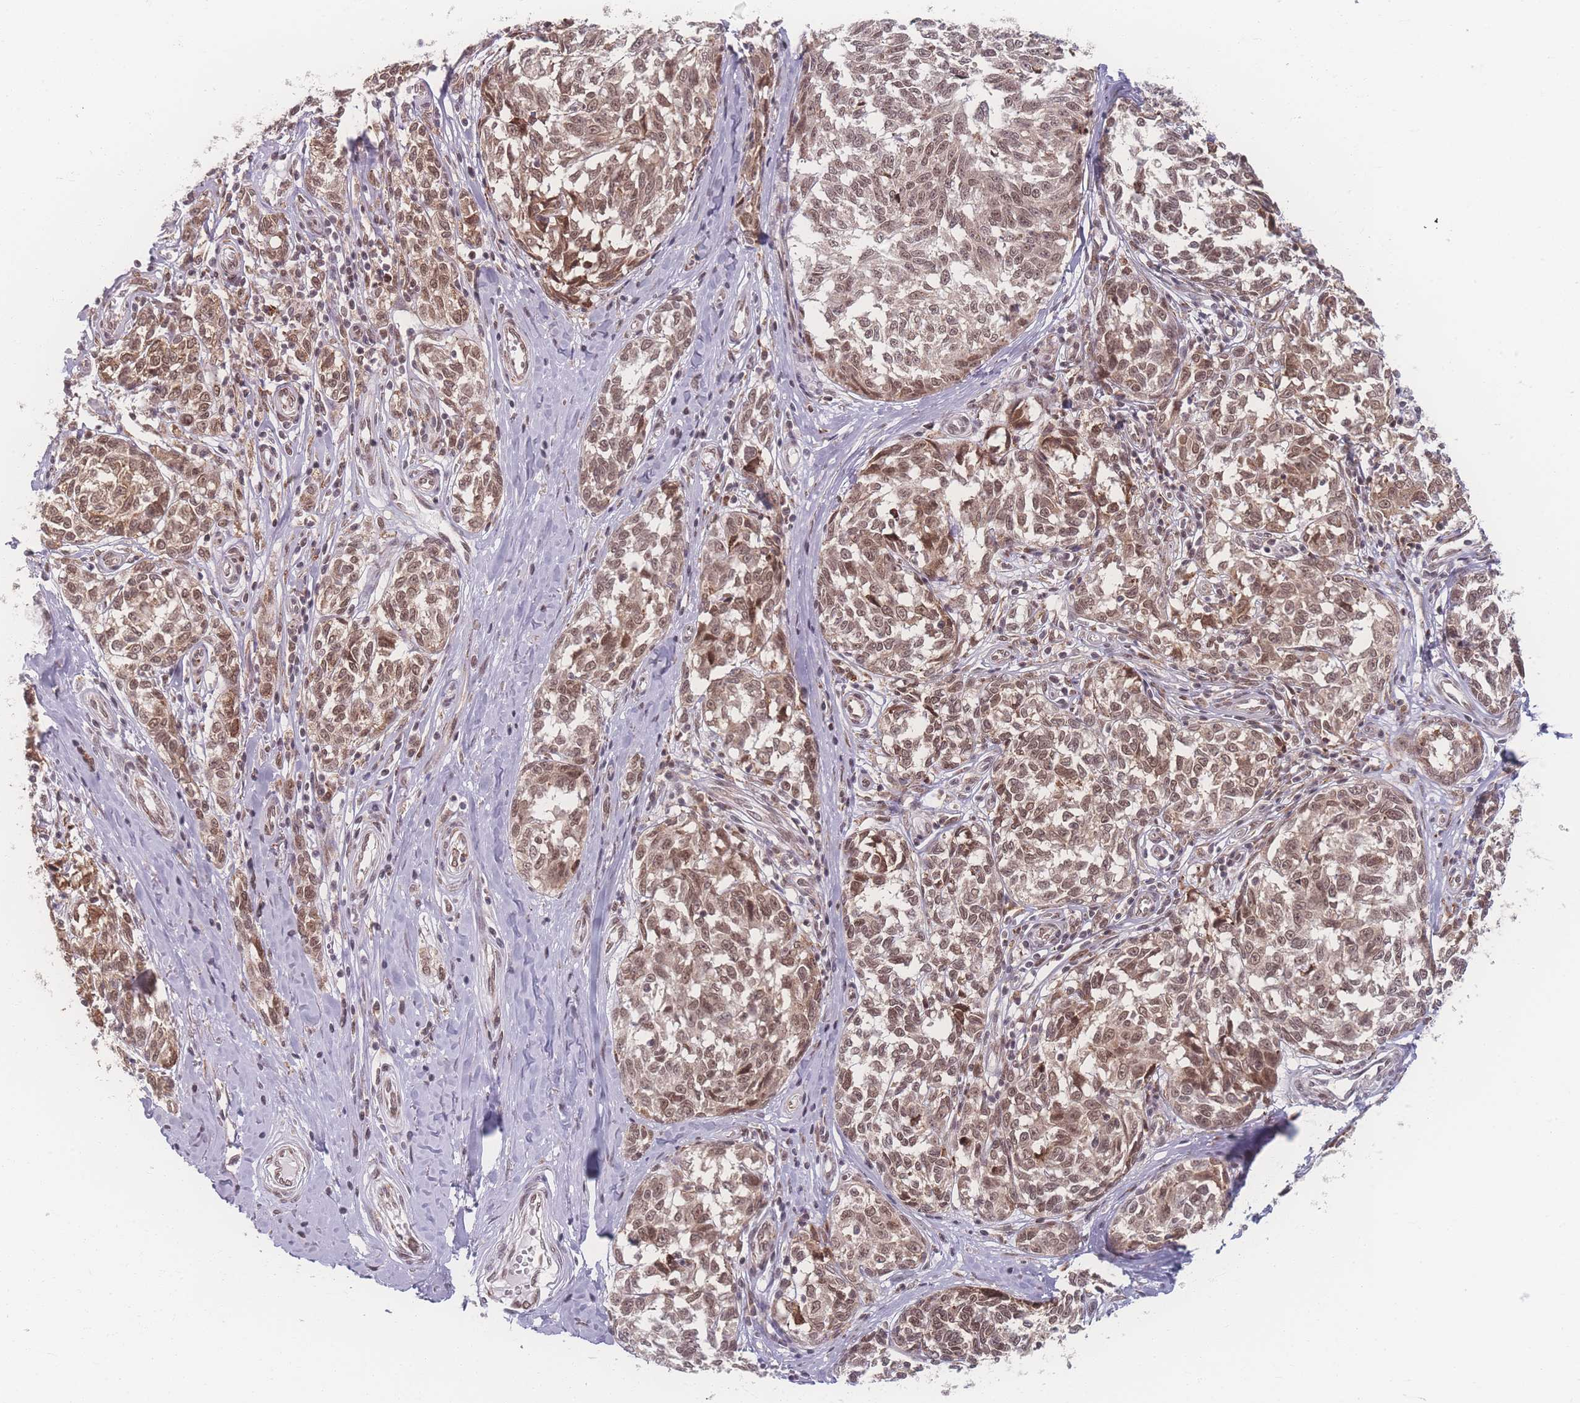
{"staining": {"intensity": "moderate", "quantity": ">75%", "location": "cytoplasmic/membranous,nuclear"}, "tissue": "melanoma", "cell_type": "Tumor cells", "image_type": "cancer", "snomed": [{"axis": "morphology", "description": "Normal tissue, NOS"}, {"axis": "morphology", "description": "Malignant melanoma, NOS"}, {"axis": "topography", "description": "Skin"}], "caption": "The image shows immunohistochemical staining of melanoma. There is moderate cytoplasmic/membranous and nuclear staining is appreciated in about >75% of tumor cells.", "gene": "ZC3H13", "patient": {"sex": "female", "age": 64}}